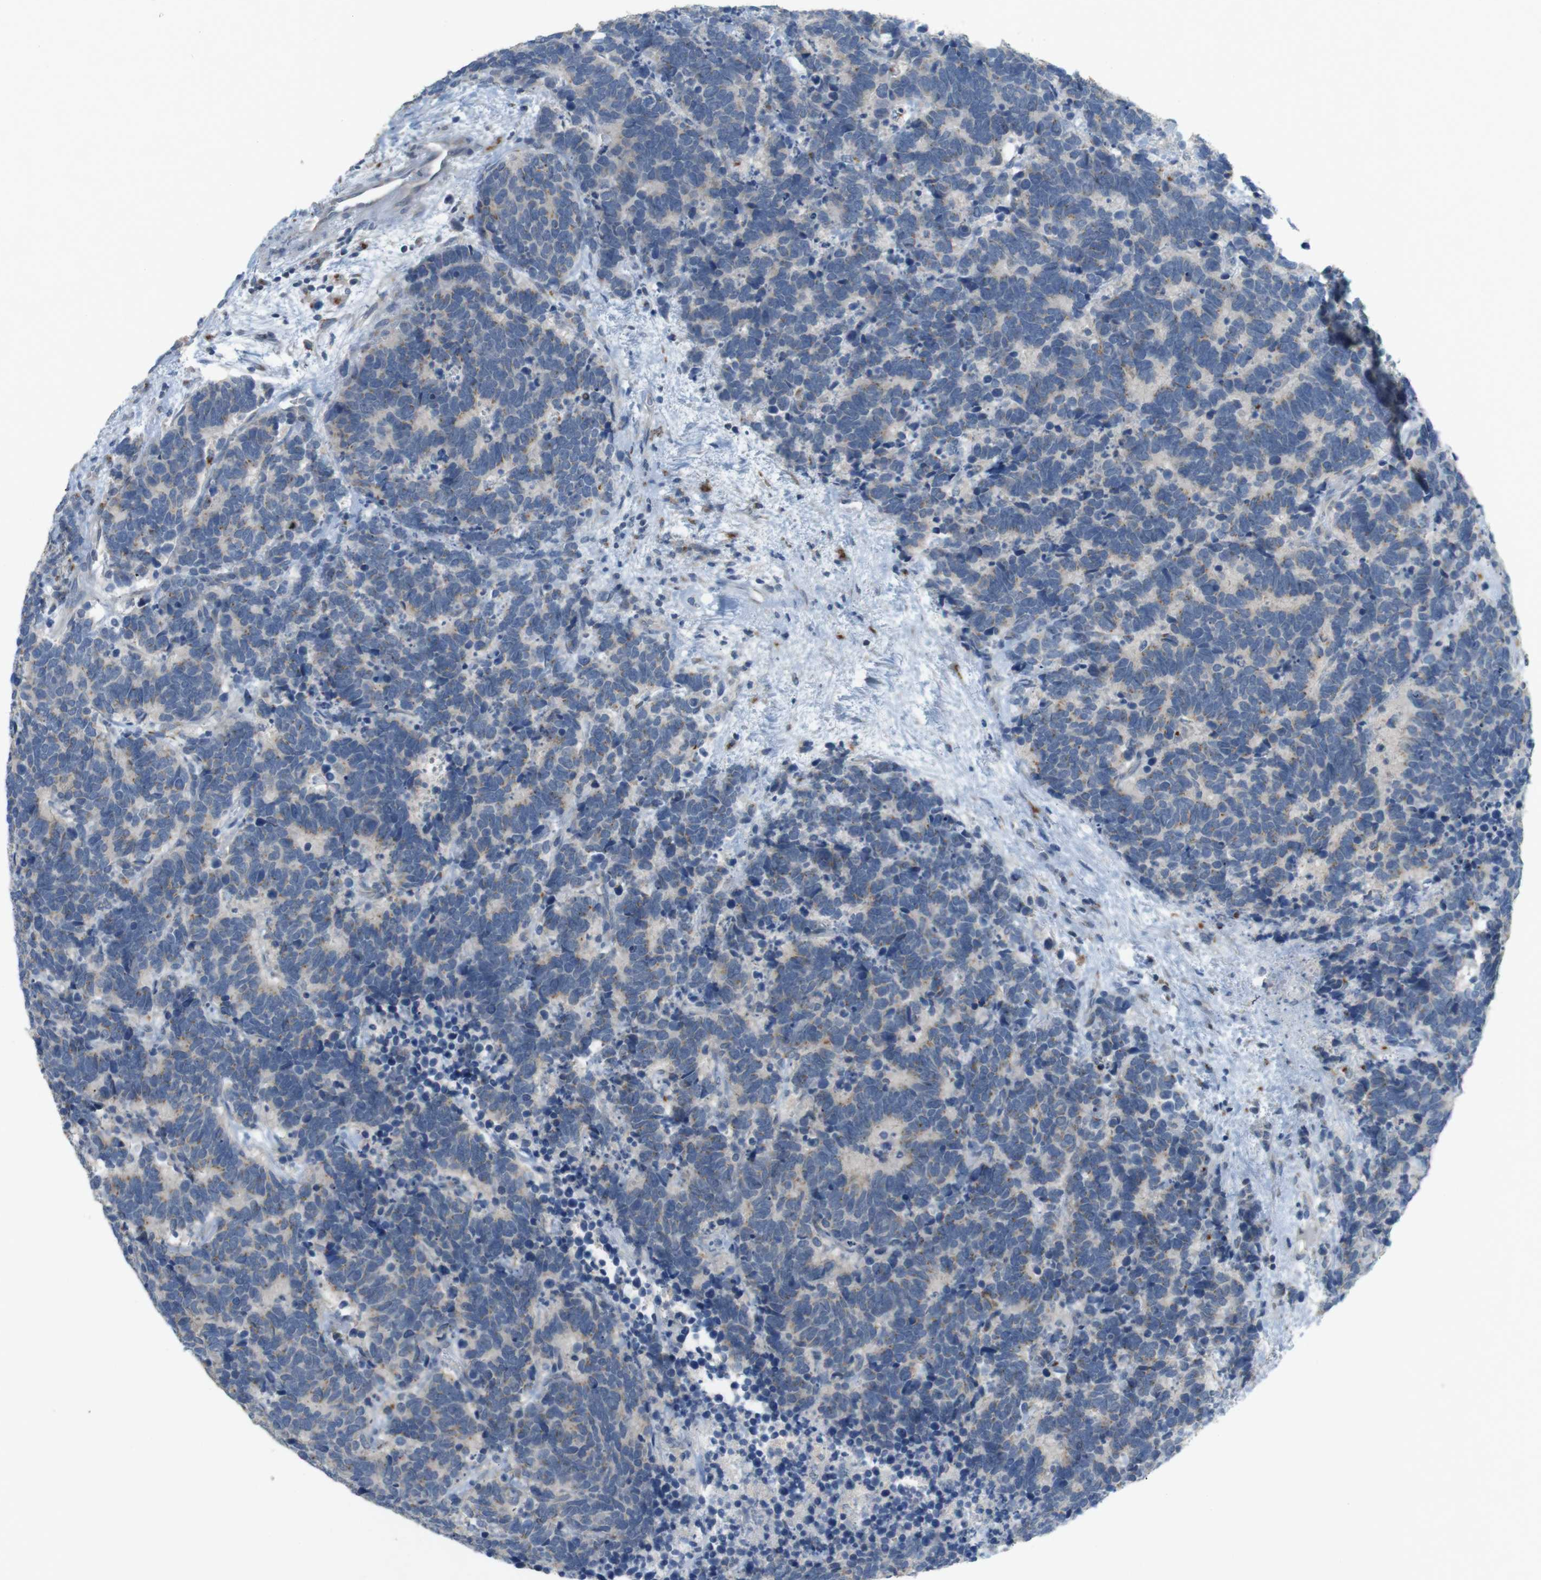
{"staining": {"intensity": "weak", "quantity": "<25%", "location": "cytoplasmic/membranous"}, "tissue": "carcinoid", "cell_type": "Tumor cells", "image_type": "cancer", "snomed": [{"axis": "morphology", "description": "Carcinoma, NOS"}, {"axis": "morphology", "description": "Carcinoid, malignant, NOS"}, {"axis": "topography", "description": "Urinary bladder"}], "caption": "This histopathology image is of carcinoid stained with IHC to label a protein in brown with the nuclei are counter-stained blue. There is no staining in tumor cells.", "gene": "YIPF3", "patient": {"sex": "male", "age": 57}}